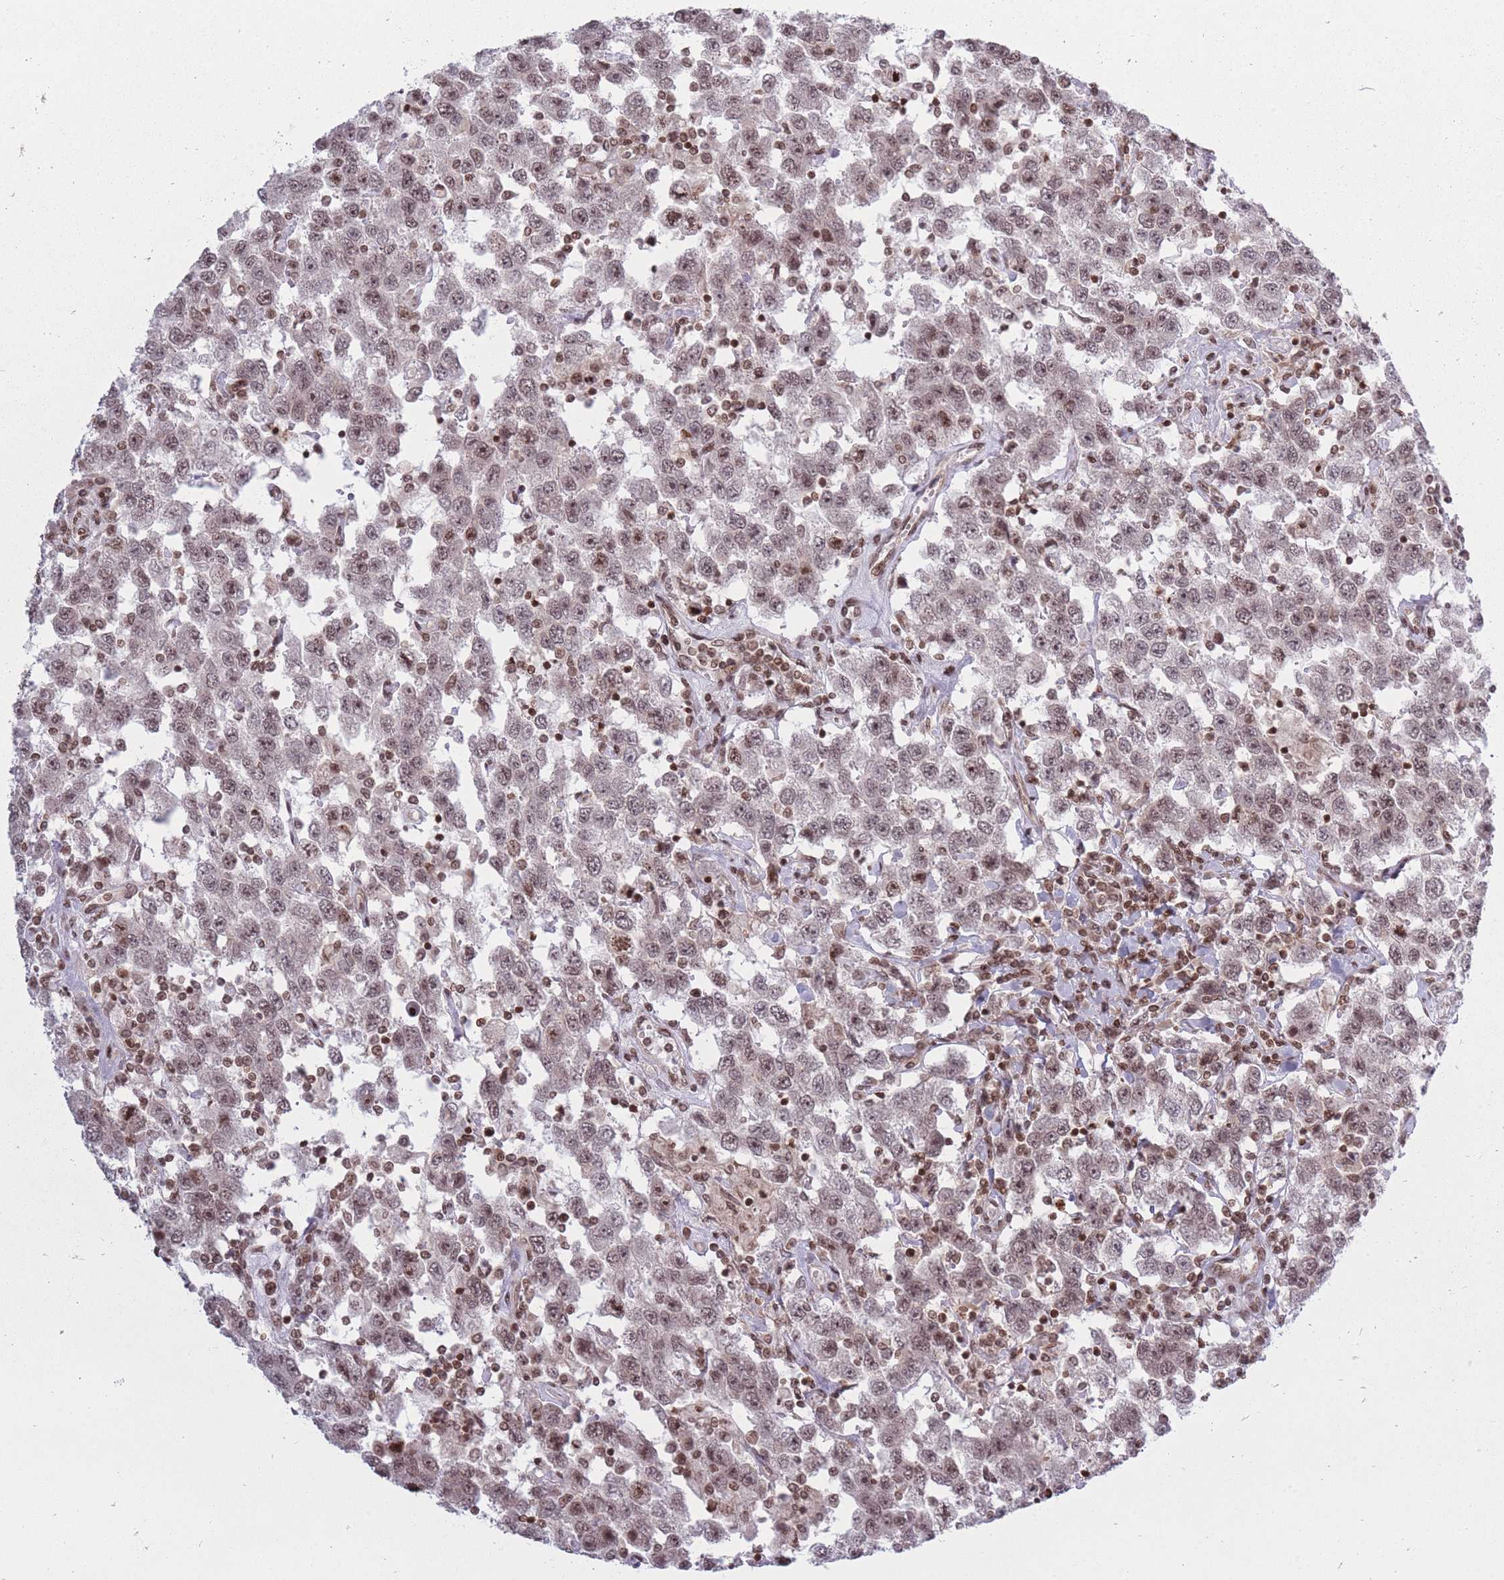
{"staining": {"intensity": "weak", "quantity": ">75%", "location": "nuclear"}, "tissue": "testis cancer", "cell_type": "Tumor cells", "image_type": "cancer", "snomed": [{"axis": "morphology", "description": "Seminoma, NOS"}, {"axis": "topography", "description": "Testis"}], "caption": "Seminoma (testis) stained with a brown dye demonstrates weak nuclear positive staining in approximately >75% of tumor cells.", "gene": "TMC6", "patient": {"sex": "male", "age": 41}}